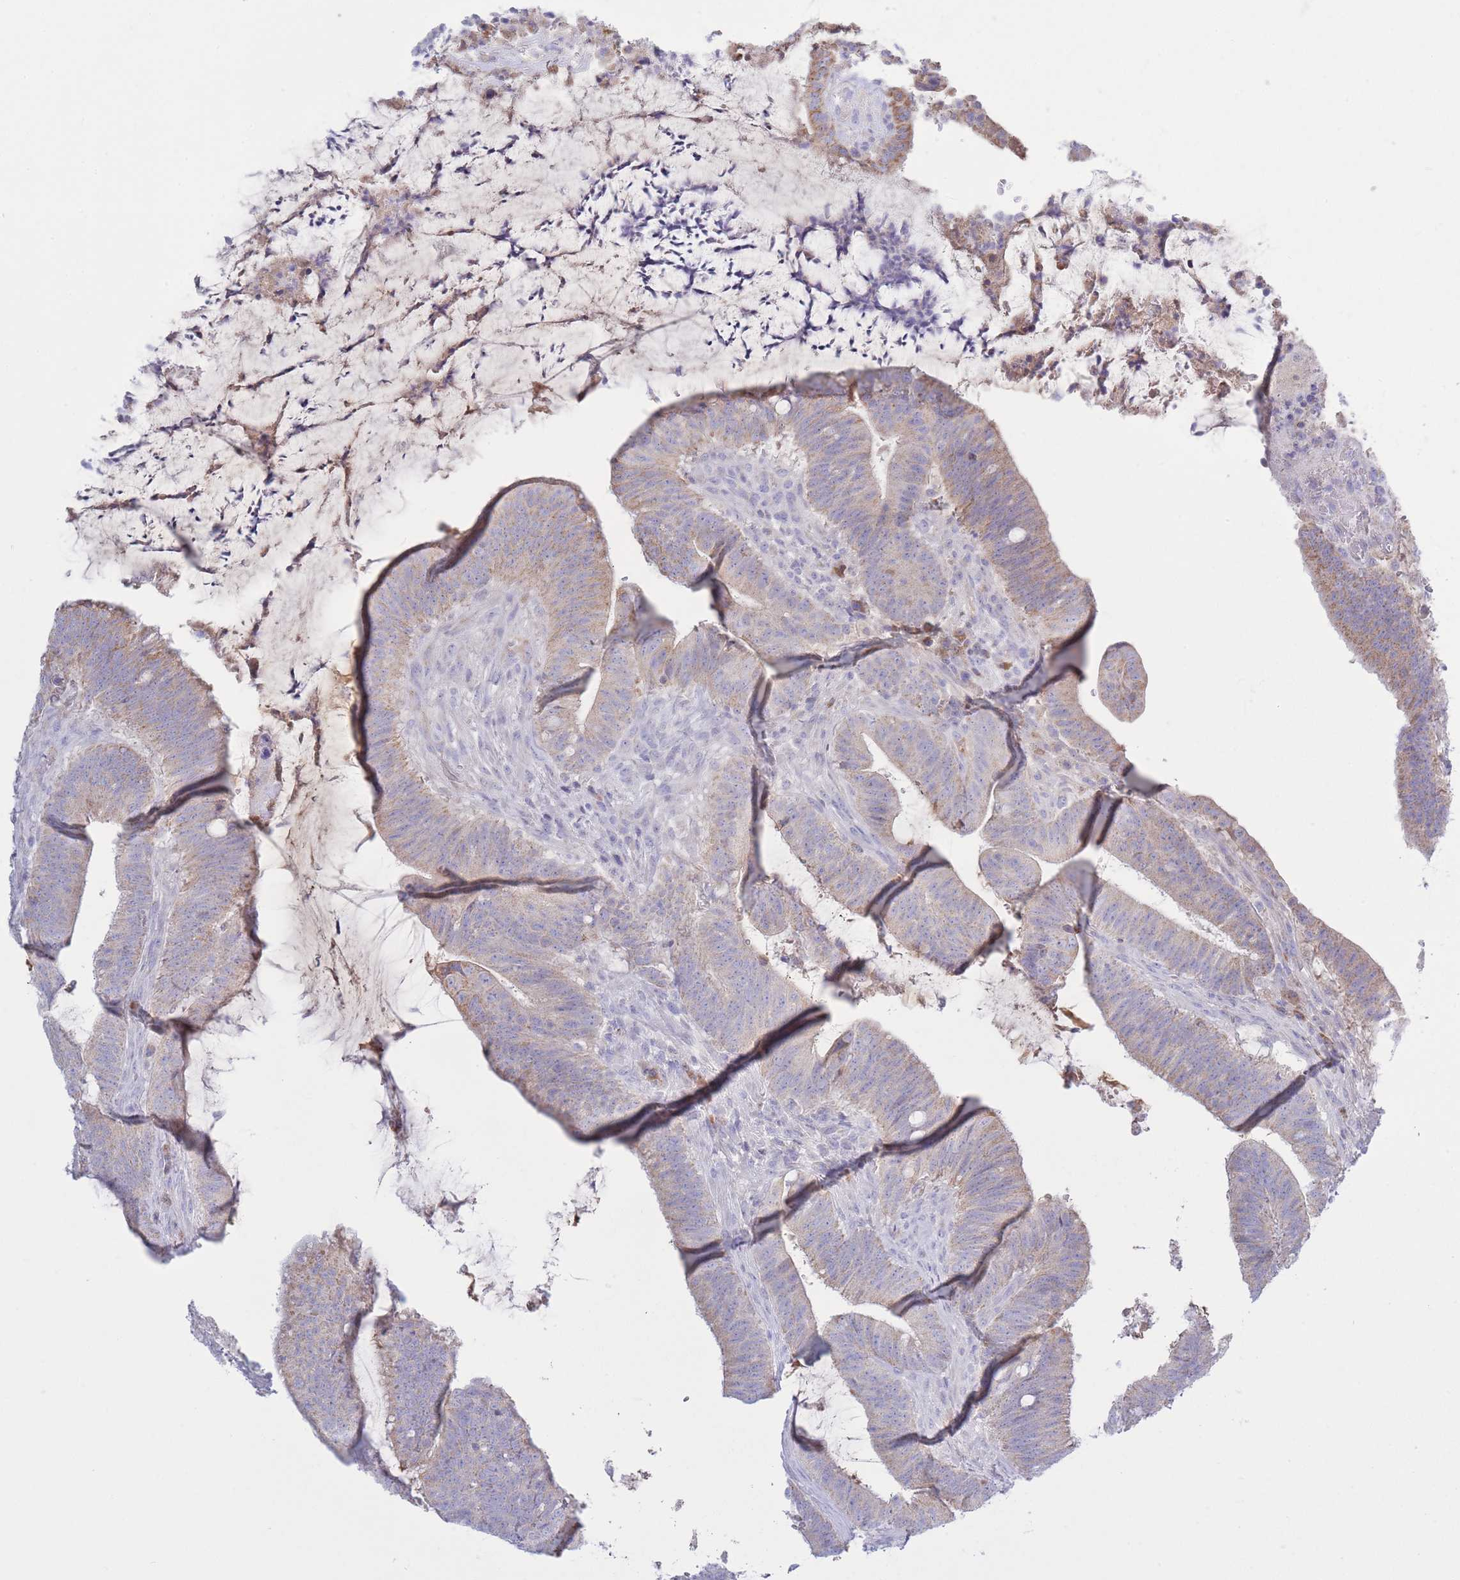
{"staining": {"intensity": "weak", "quantity": "25%-75%", "location": "cytoplasmic/membranous"}, "tissue": "colorectal cancer", "cell_type": "Tumor cells", "image_type": "cancer", "snomed": [{"axis": "morphology", "description": "Adenocarcinoma, NOS"}, {"axis": "topography", "description": "Colon"}], "caption": "IHC photomicrograph of human colorectal cancer (adenocarcinoma) stained for a protein (brown), which demonstrates low levels of weak cytoplasmic/membranous staining in approximately 25%-75% of tumor cells.", "gene": "NANP", "patient": {"sex": "female", "age": 43}}